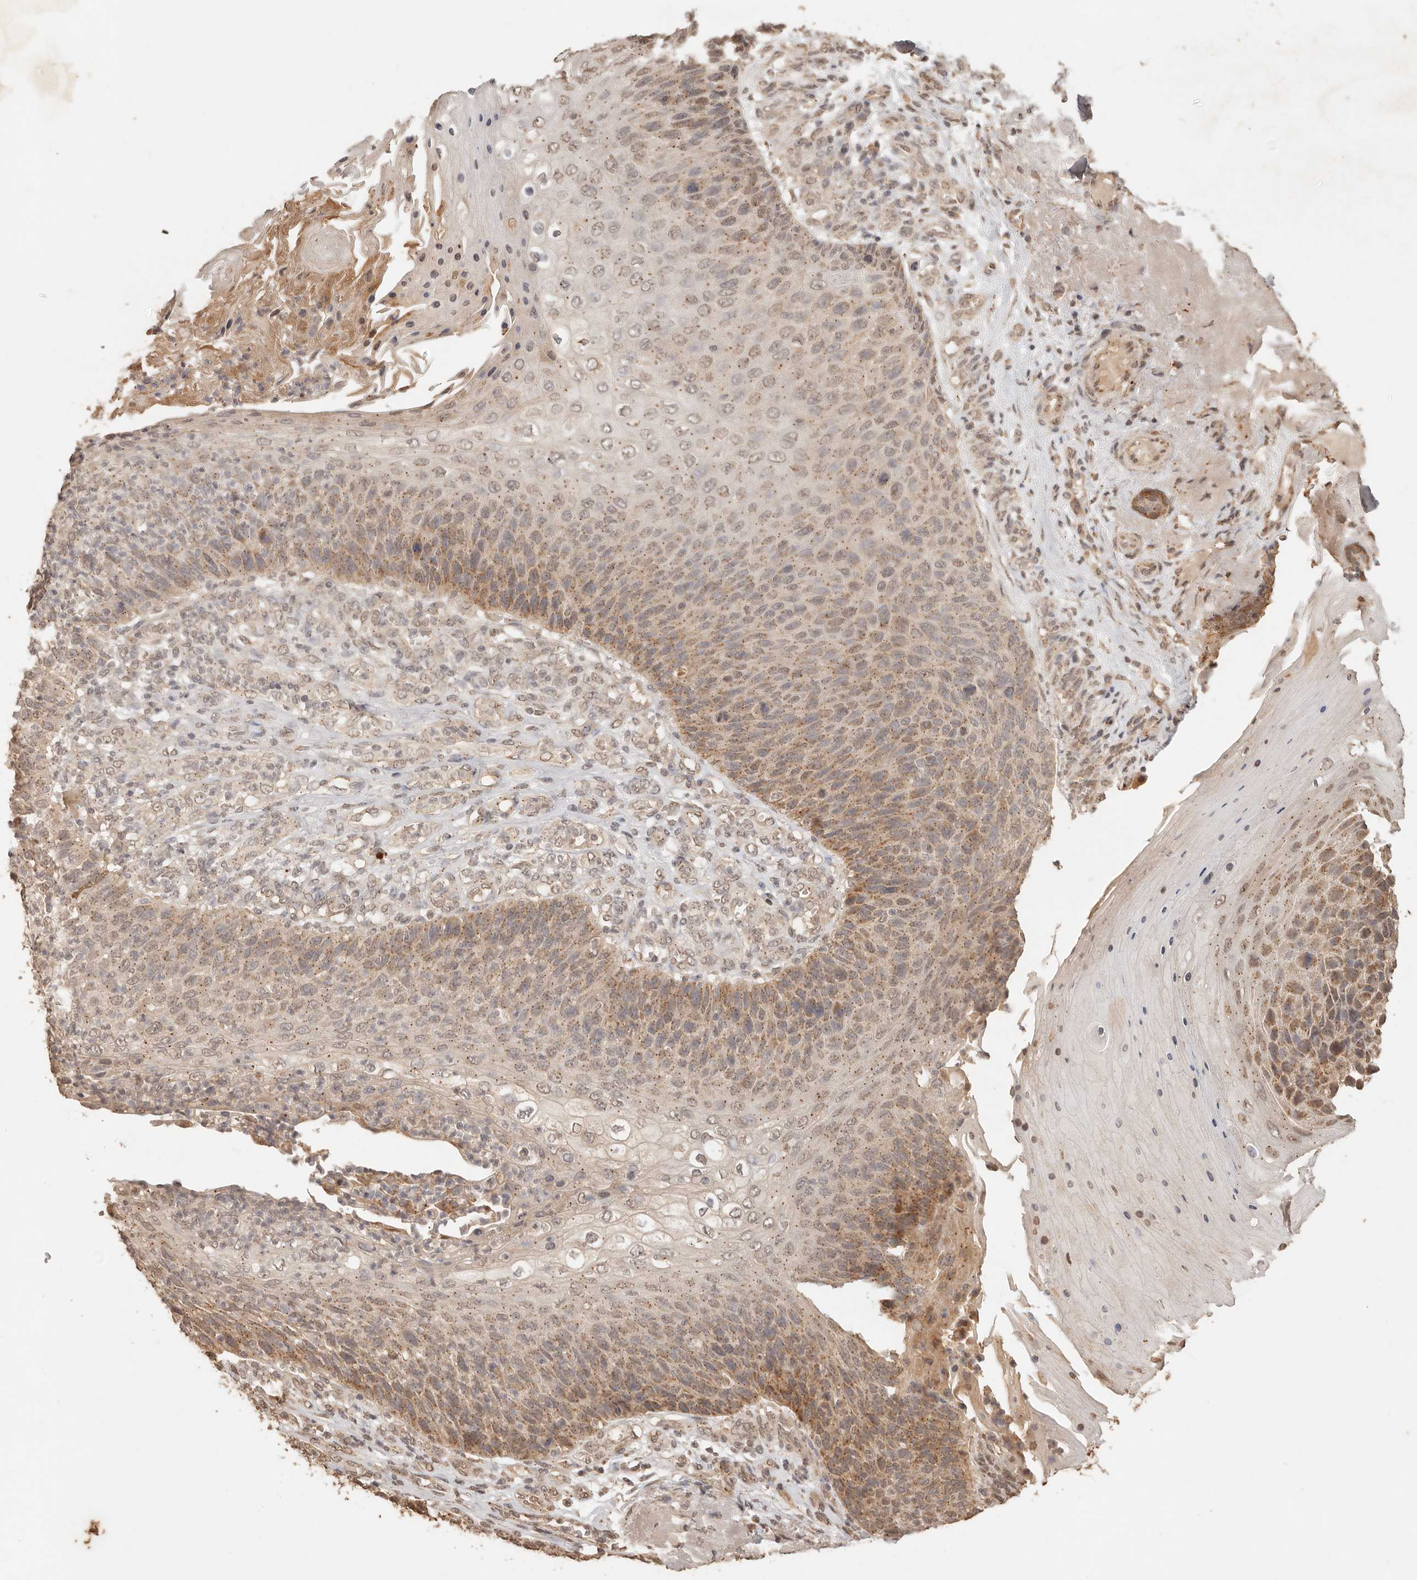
{"staining": {"intensity": "moderate", "quantity": "25%-75%", "location": "cytoplasmic/membranous"}, "tissue": "skin cancer", "cell_type": "Tumor cells", "image_type": "cancer", "snomed": [{"axis": "morphology", "description": "Squamous cell carcinoma, NOS"}, {"axis": "topography", "description": "Skin"}], "caption": "An image of human skin squamous cell carcinoma stained for a protein shows moderate cytoplasmic/membranous brown staining in tumor cells.", "gene": "LMO4", "patient": {"sex": "female", "age": 88}}